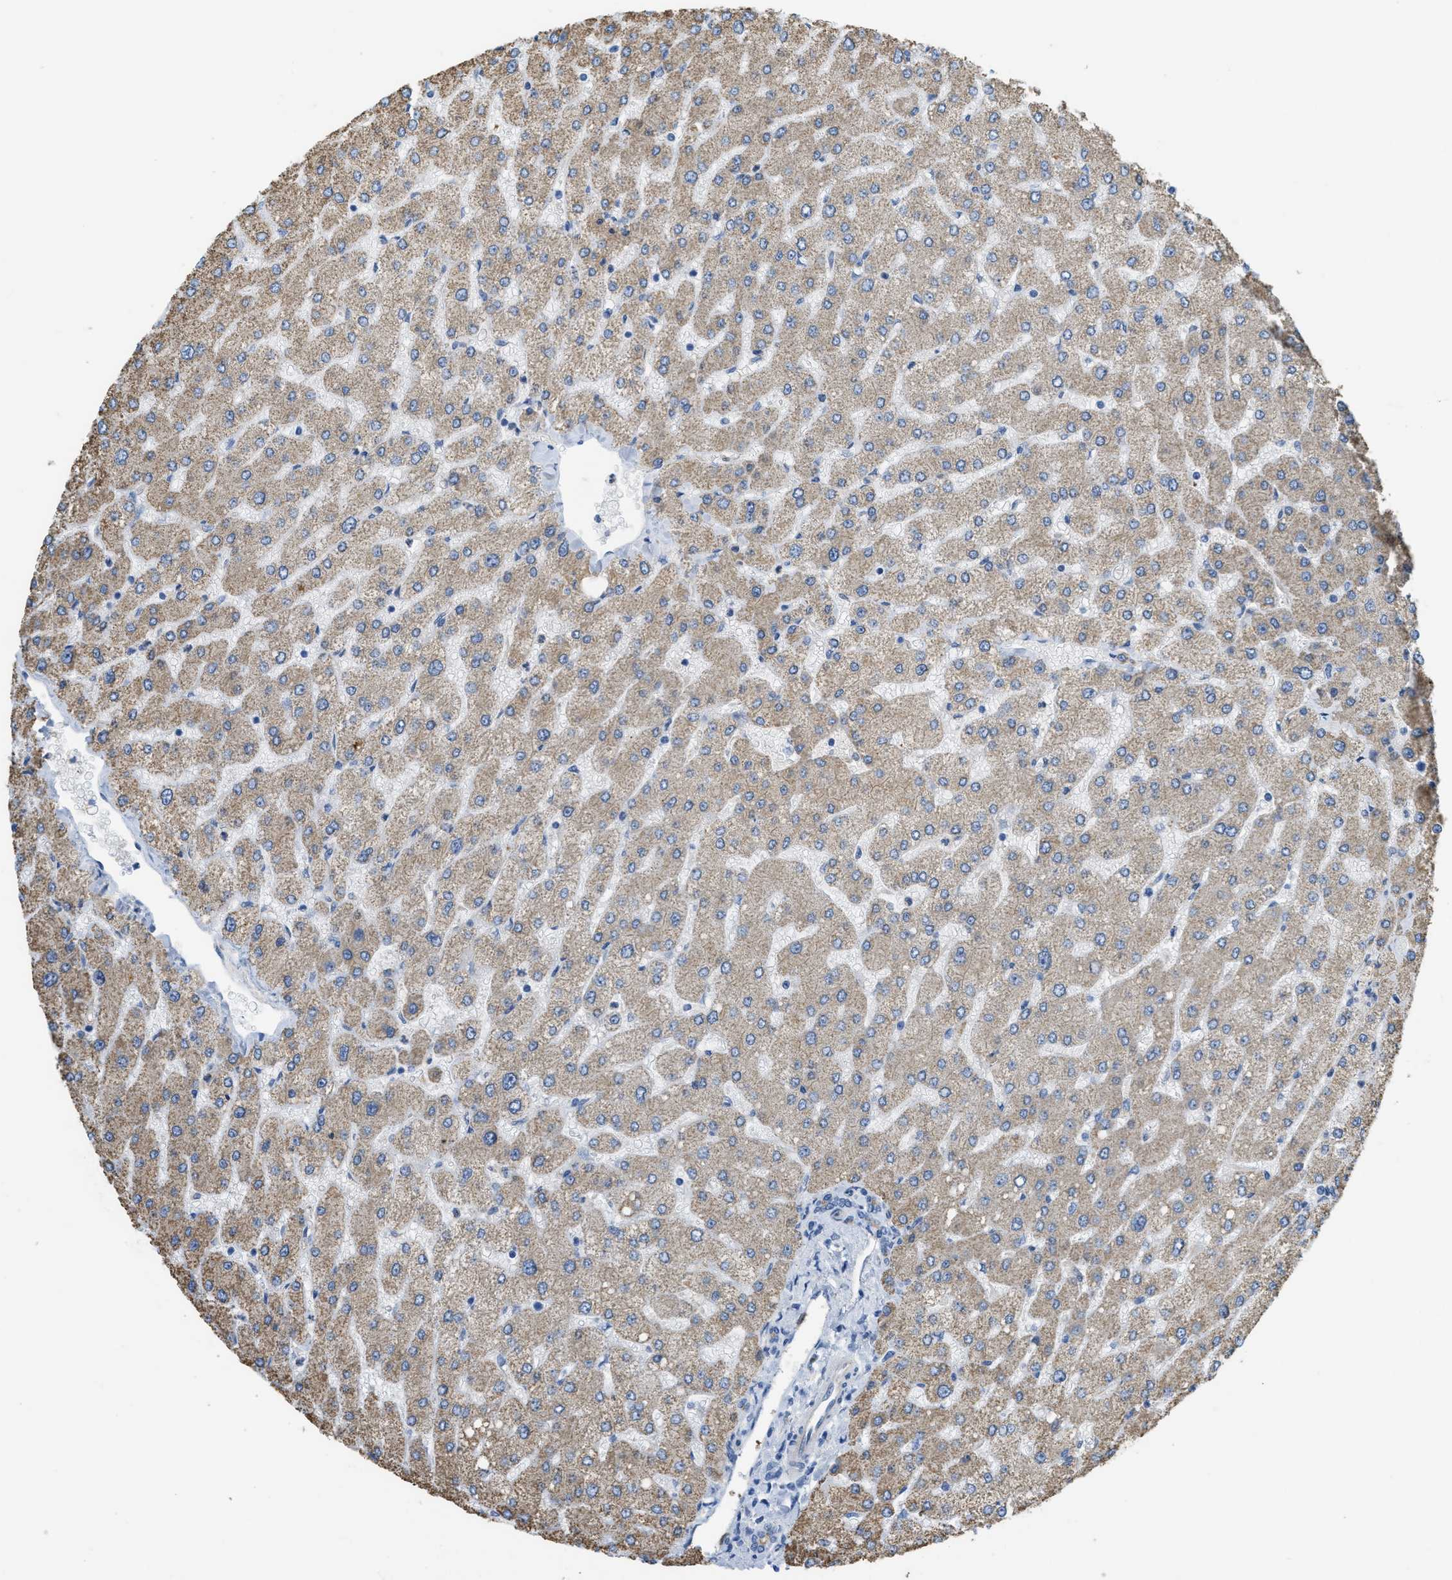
{"staining": {"intensity": "weak", "quantity": "25%-75%", "location": "cytoplasmic/membranous"}, "tissue": "liver", "cell_type": "Cholangiocytes", "image_type": "normal", "snomed": [{"axis": "morphology", "description": "Normal tissue, NOS"}, {"axis": "topography", "description": "Liver"}], "caption": "Immunohistochemical staining of normal liver reveals 25%-75% levels of weak cytoplasmic/membranous protein staining in approximately 25%-75% of cholangiocytes. (brown staining indicates protein expression, while blue staining denotes nuclei).", "gene": "CRB3", "patient": {"sex": "male", "age": 55}}